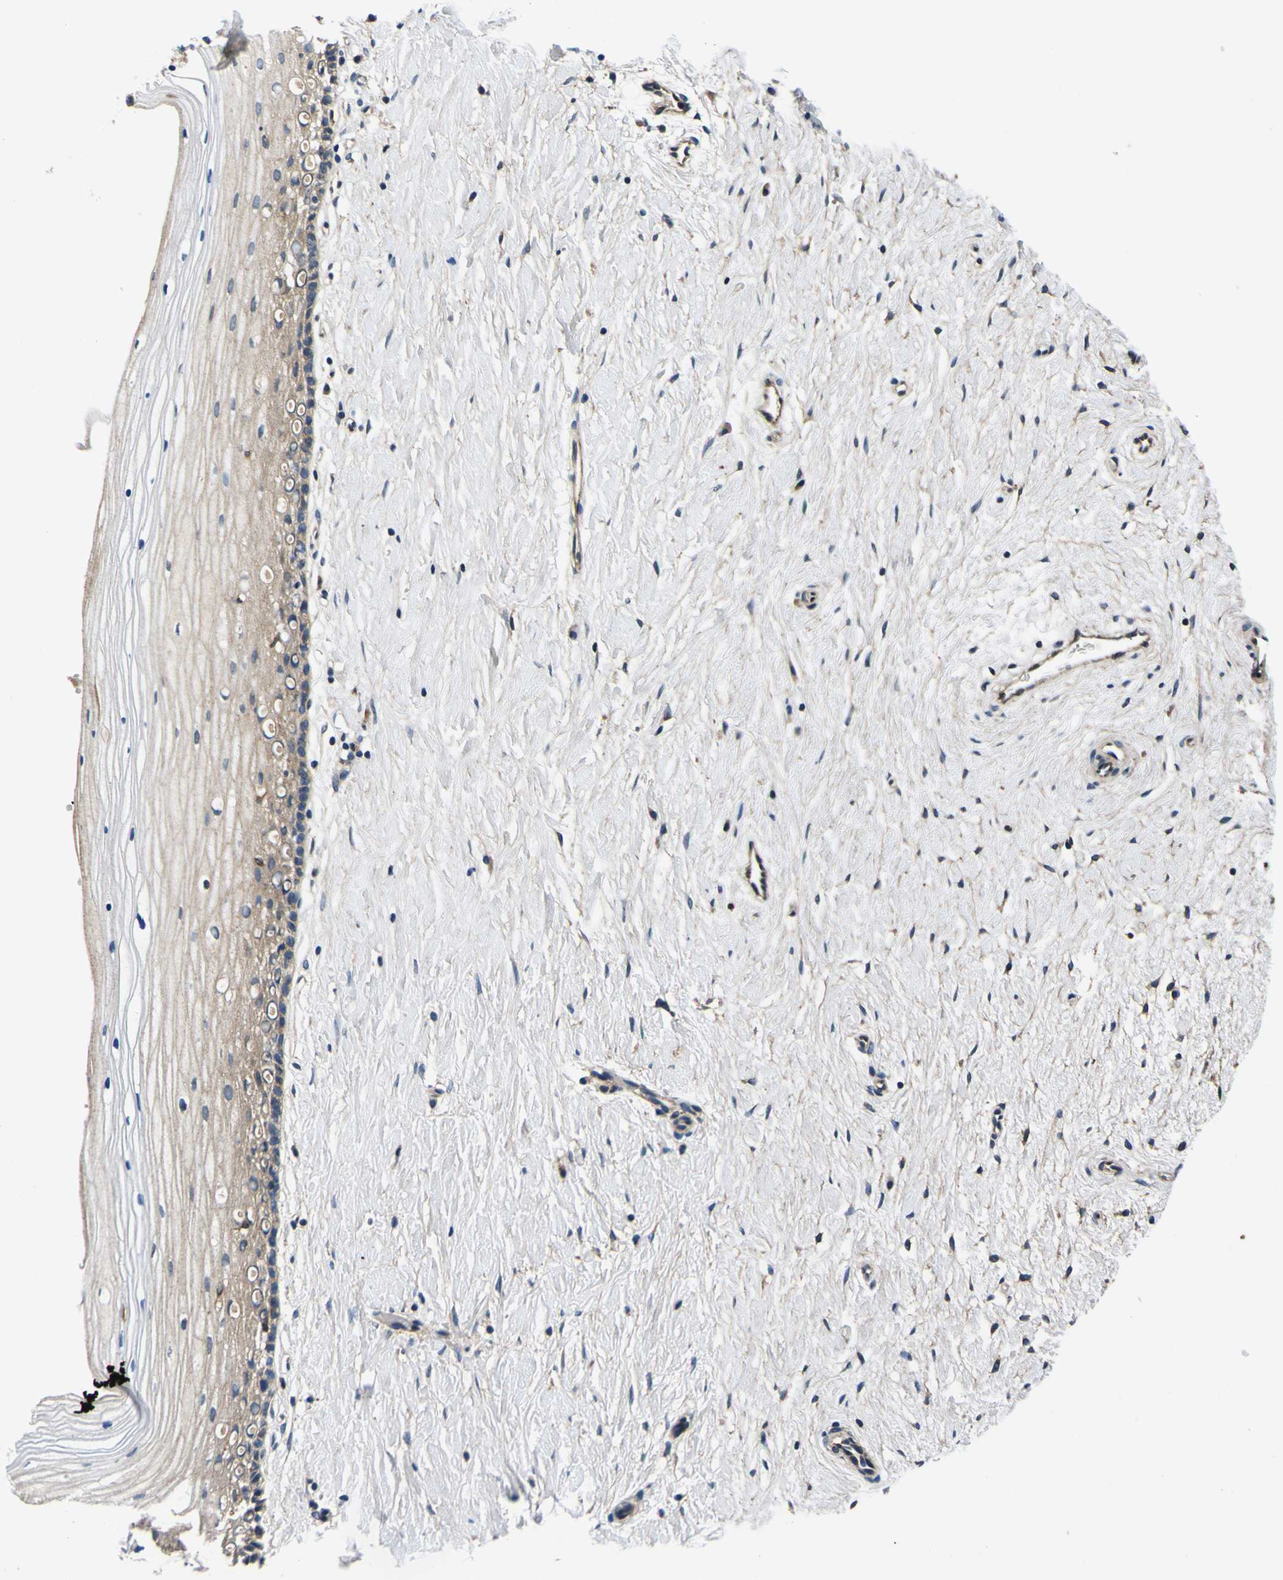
{"staining": {"intensity": "weak", "quantity": ">75%", "location": "cytoplasmic/membranous"}, "tissue": "cervix", "cell_type": "Glandular cells", "image_type": "normal", "snomed": [{"axis": "morphology", "description": "Normal tissue, NOS"}, {"axis": "topography", "description": "Cervix"}], "caption": "Immunohistochemical staining of unremarkable human cervix demonstrates low levels of weak cytoplasmic/membranous expression in about >75% of glandular cells.", "gene": "EPHB4", "patient": {"sex": "female", "age": 39}}